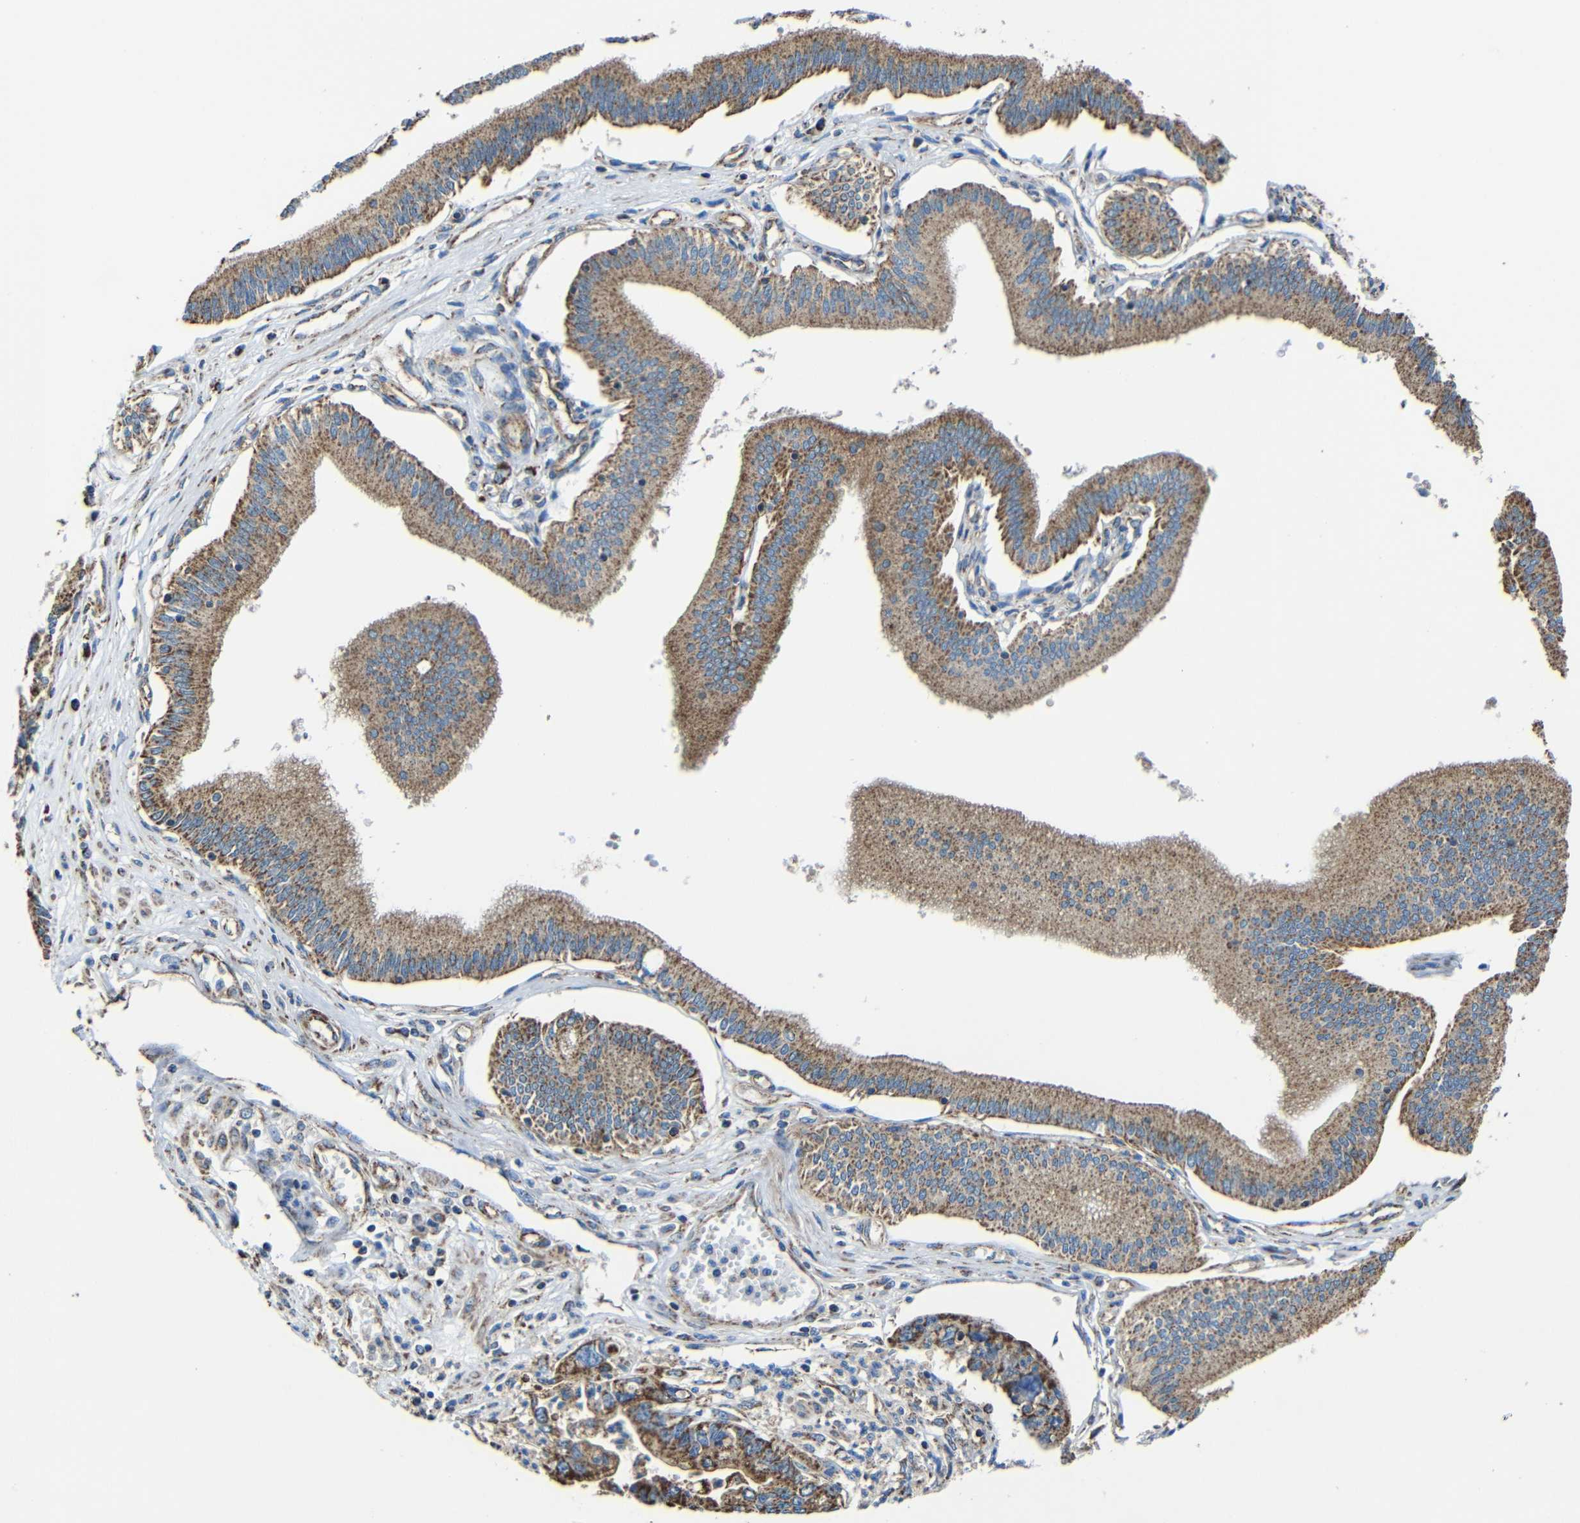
{"staining": {"intensity": "strong", "quantity": ">75%", "location": "cytoplasmic/membranous"}, "tissue": "pancreatic cancer", "cell_type": "Tumor cells", "image_type": "cancer", "snomed": [{"axis": "morphology", "description": "Adenocarcinoma, NOS"}, {"axis": "topography", "description": "Pancreas"}], "caption": "Human pancreatic cancer (adenocarcinoma) stained with a protein marker demonstrates strong staining in tumor cells.", "gene": "INTS6L", "patient": {"sex": "male", "age": 56}}